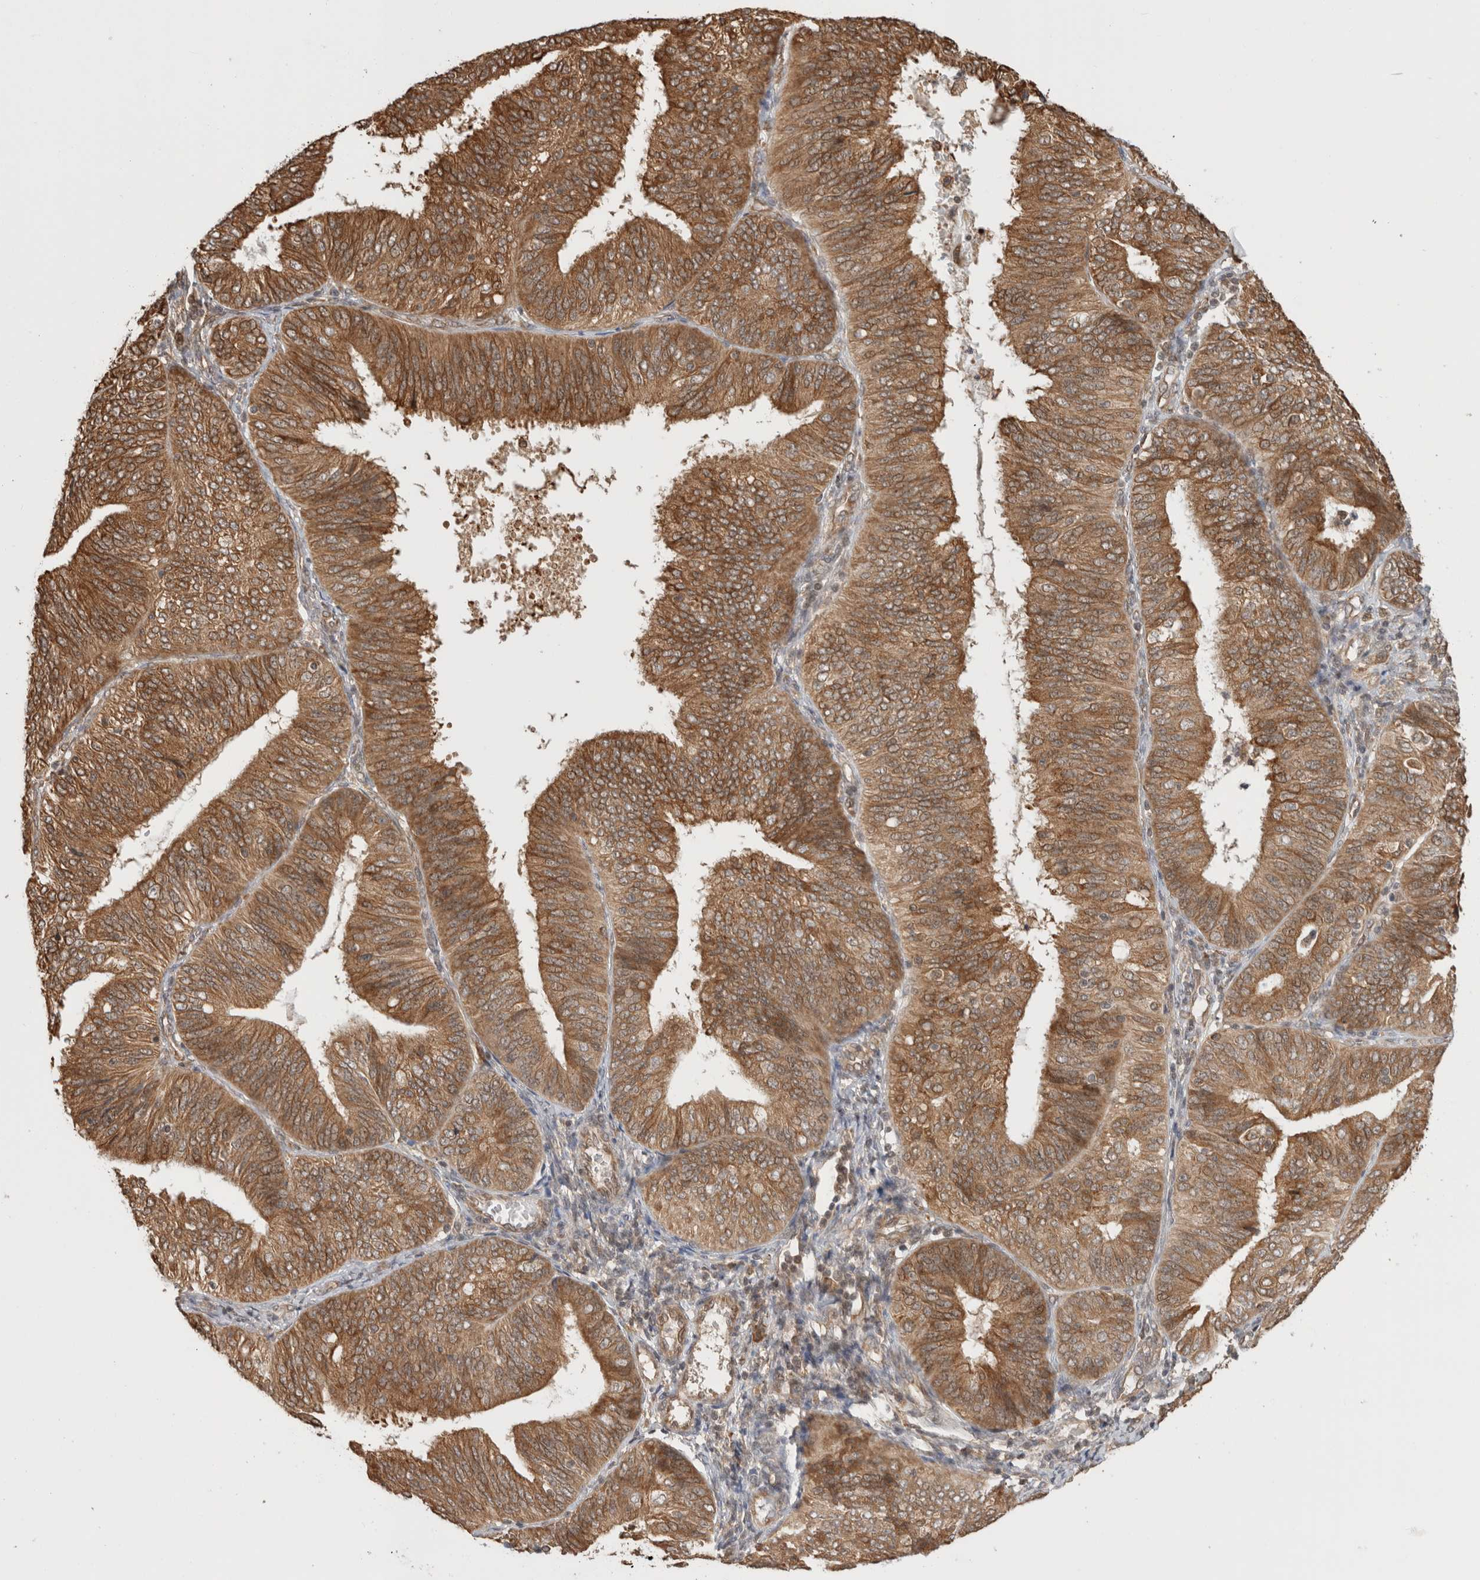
{"staining": {"intensity": "moderate", "quantity": ">75%", "location": "cytoplasmic/membranous"}, "tissue": "endometrial cancer", "cell_type": "Tumor cells", "image_type": "cancer", "snomed": [{"axis": "morphology", "description": "Adenocarcinoma, NOS"}, {"axis": "topography", "description": "Endometrium"}], "caption": "Brown immunohistochemical staining in endometrial cancer displays moderate cytoplasmic/membranous staining in approximately >75% of tumor cells.", "gene": "MS4A7", "patient": {"sex": "female", "age": 58}}